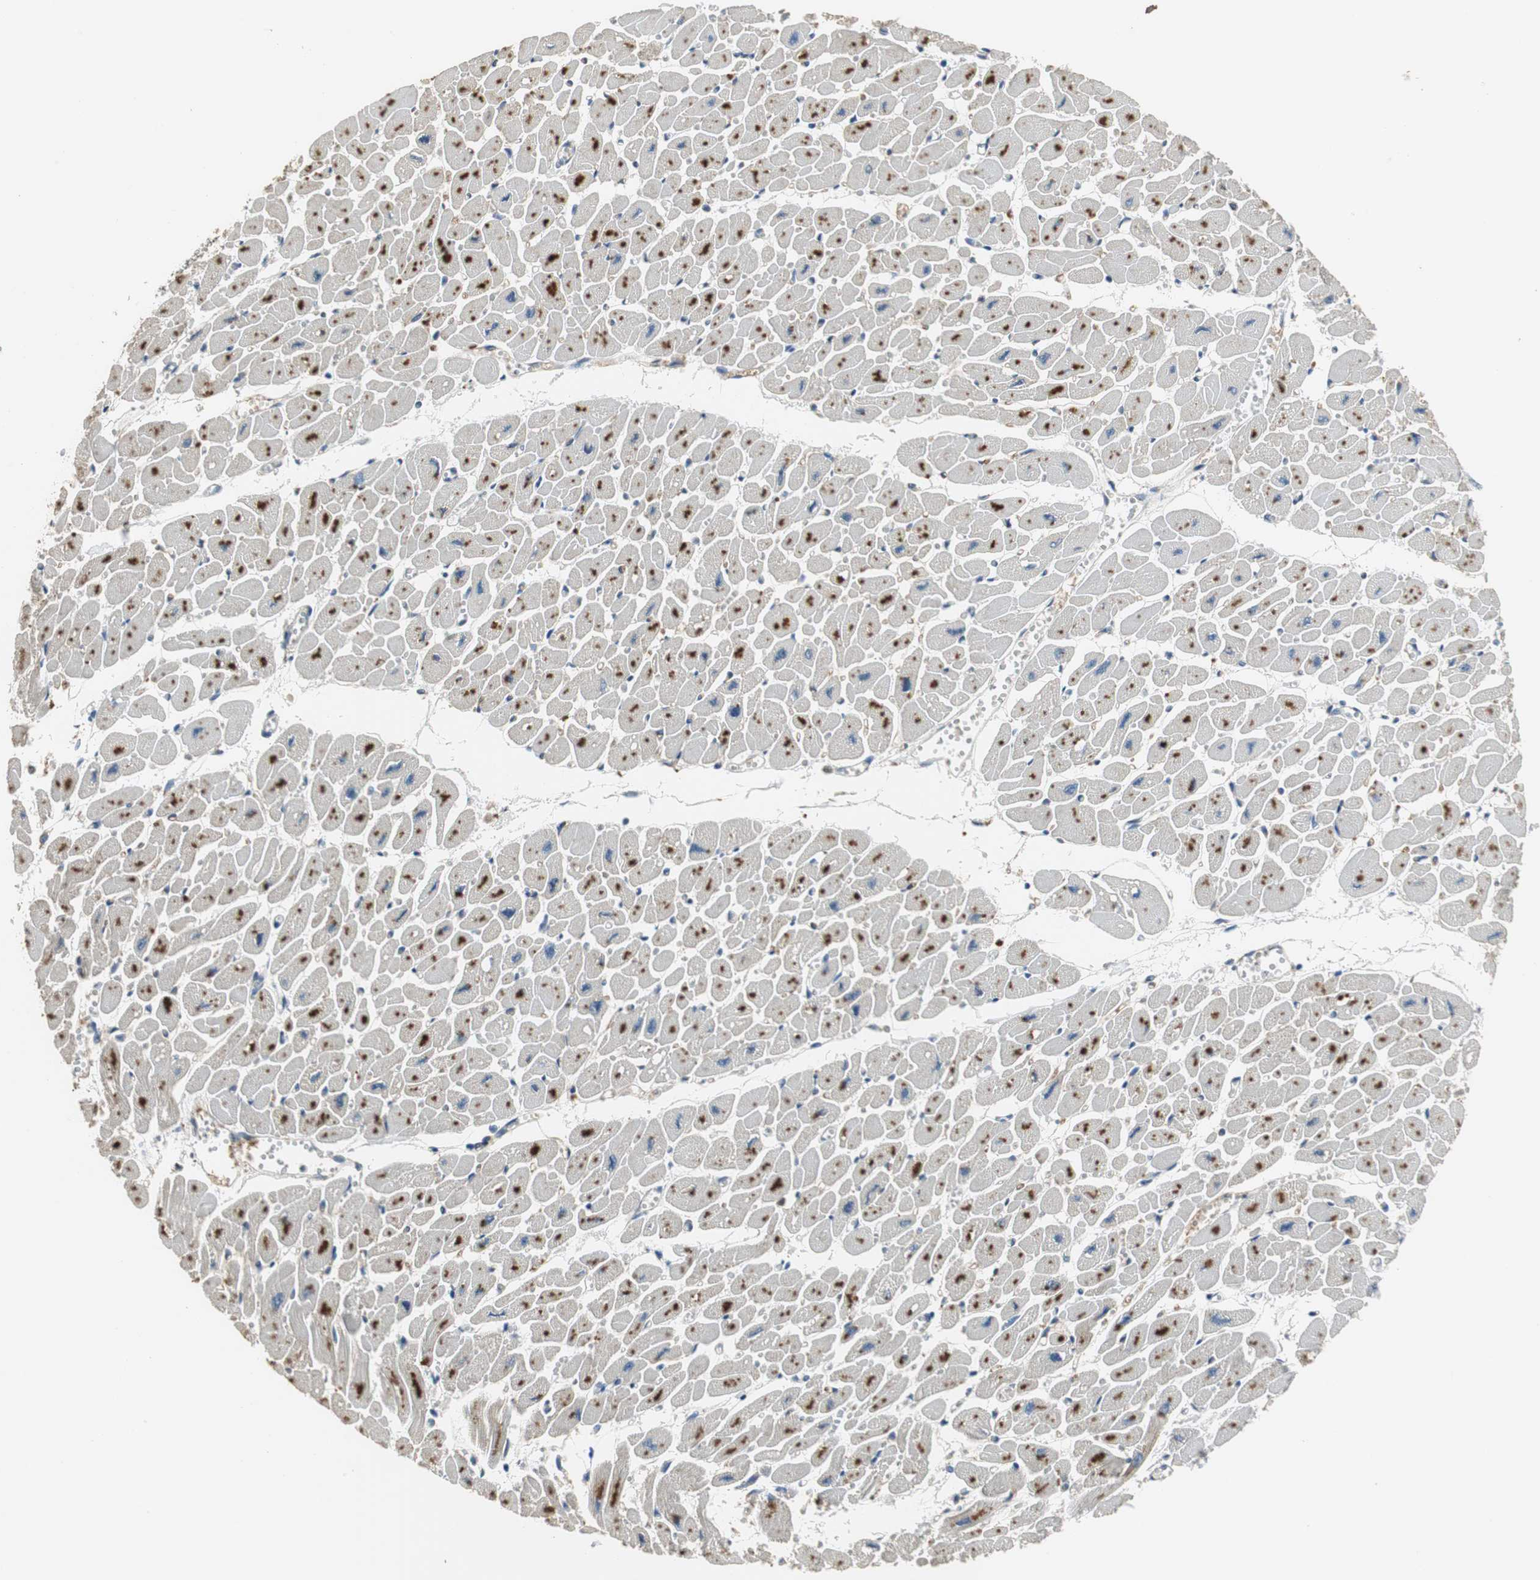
{"staining": {"intensity": "strong", "quantity": ">75%", "location": "cytoplasmic/membranous"}, "tissue": "heart muscle", "cell_type": "Cardiomyocytes", "image_type": "normal", "snomed": [{"axis": "morphology", "description": "Normal tissue, NOS"}, {"axis": "topography", "description": "Heart"}], "caption": "An IHC histopathology image of normal tissue is shown. Protein staining in brown highlights strong cytoplasmic/membranous positivity in heart muscle within cardiomyocytes. Nuclei are stained in blue.", "gene": "MTIF2", "patient": {"sex": "female", "age": 54}}